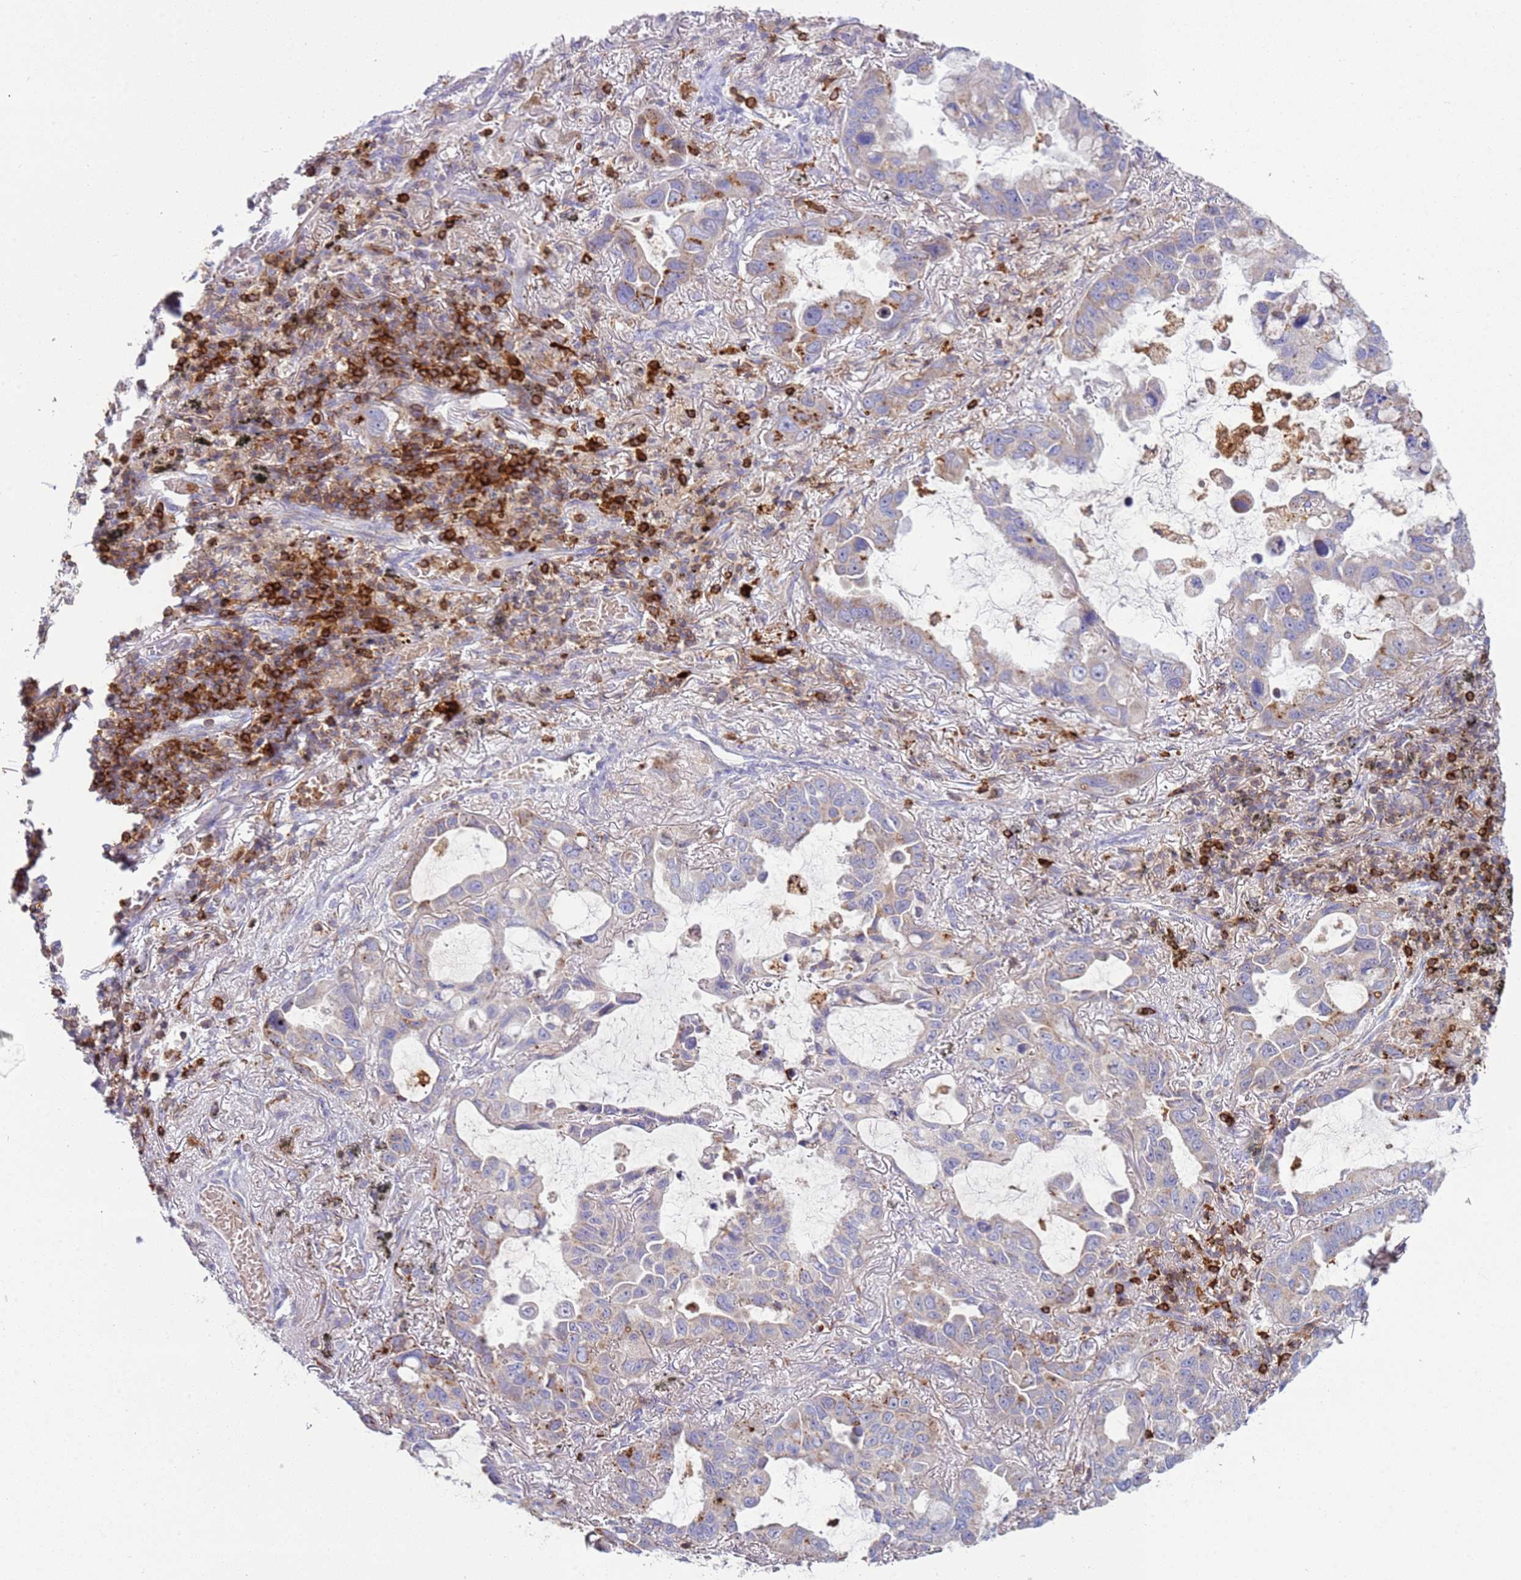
{"staining": {"intensity": "moderate", "quantity": "<25%", "location": "cytoplasmic/membranous"}, "tissue": "lung cancer", "cell_type": "Tumor cells", "image_type": "cancer", "snomed": [{"axis": "morphology", "description": "Adenocarcinoma, NOS"}, {"axis": "topography", "description": "Lung"}], "caption": "Moderate cytoplasmic/membranous positivity is seen in approximately <25% of tumor cells in lung cancer (adenocarcinoma).", "gene": "TTPAL", "patient": {"sex": "male", "age": 64}}